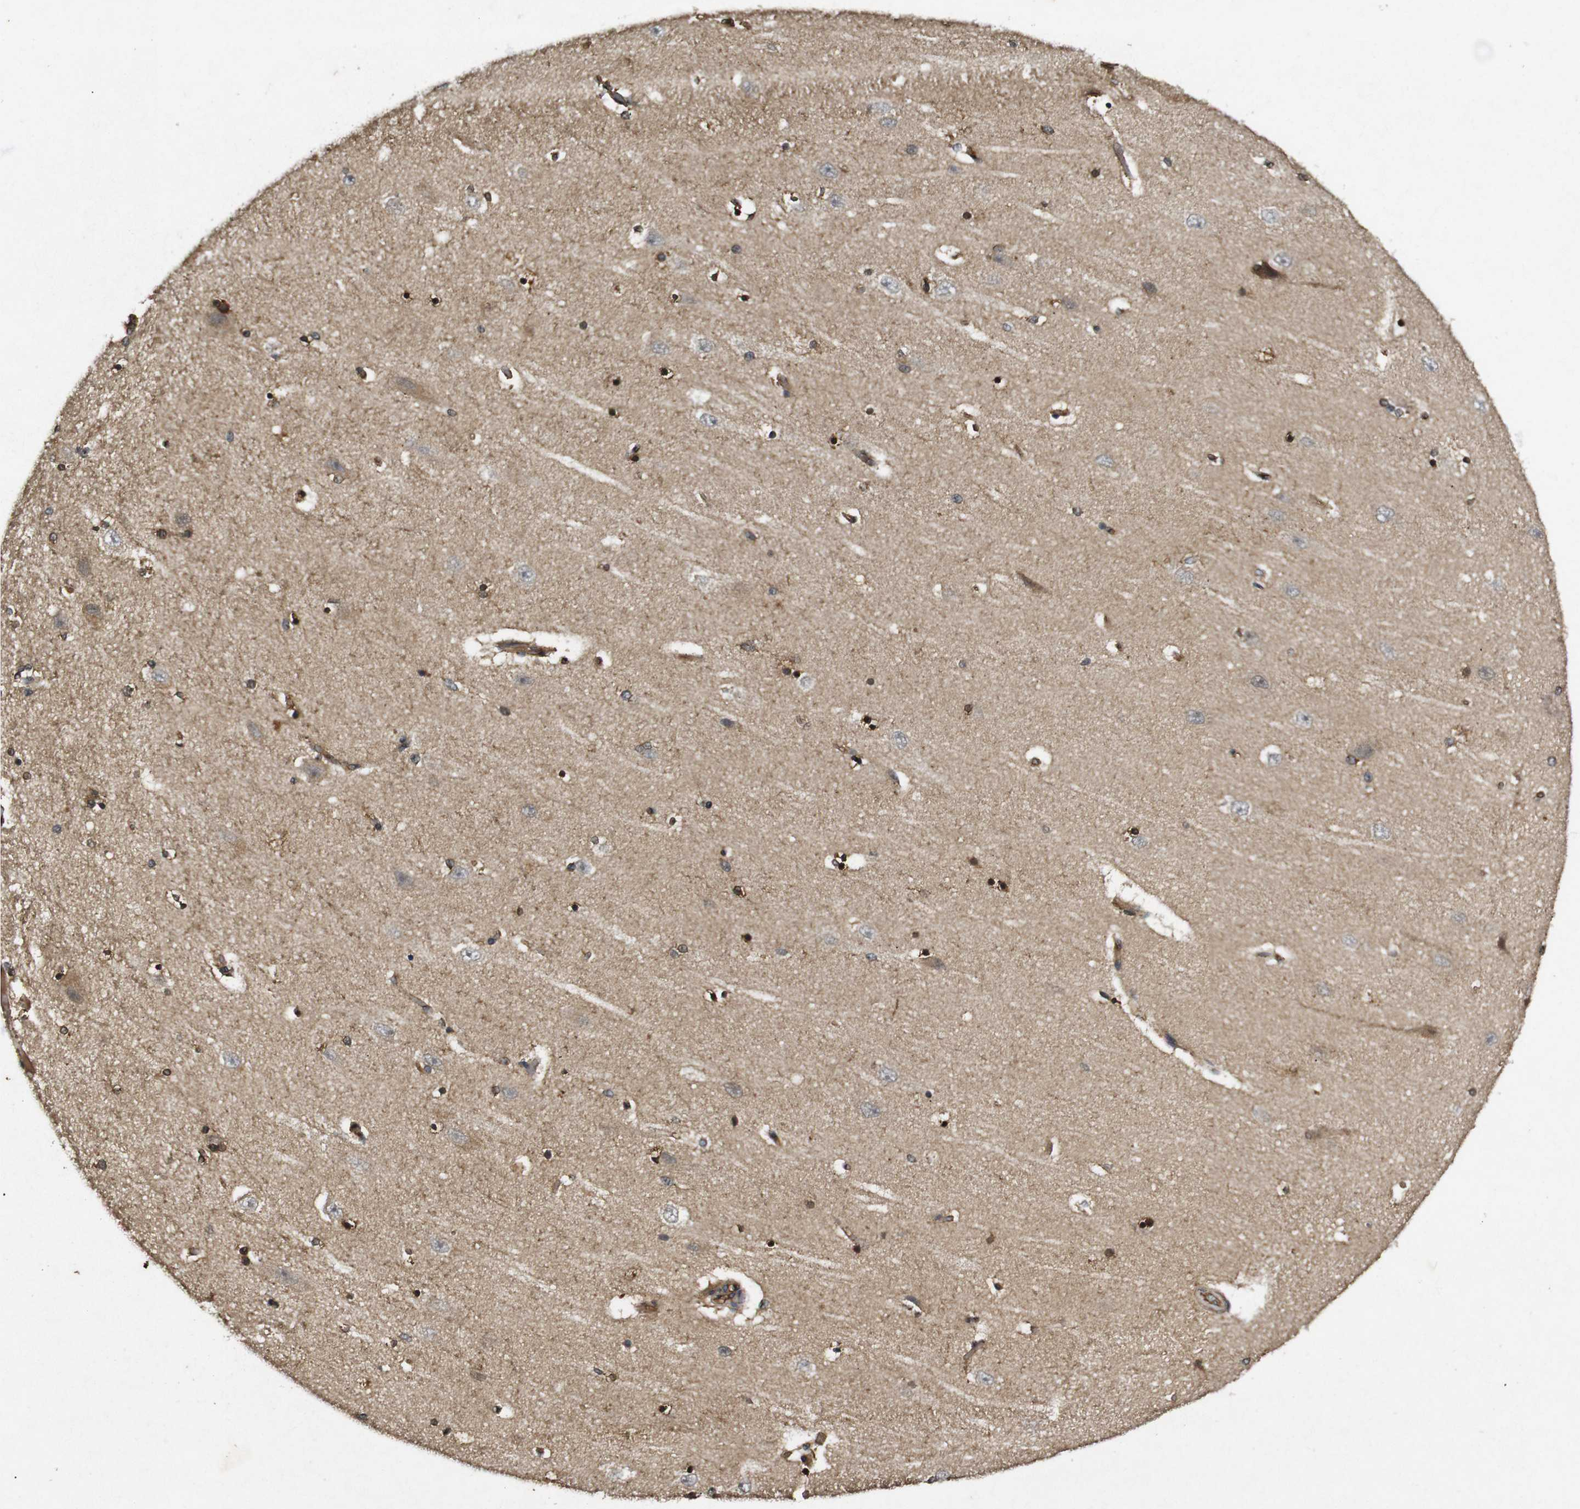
{"staining": {"intensity": "strong", "quantity": "<25%", "location": "cytoplasmic/membranous,nuclear"}, "tissue": "hippocampus", "cell_type": "Glial cells", "image_type": "normal", "snomed": [{"axis": "morphology", "description": "Normal tissue, NOS"}, {"axis": "topography", "description": "Hippocampus"}], "caption": "A brown stain labels strong cytoplasmic/membranous,nuclear expression of a protein in glial cells of unremarkable hippocampus. Immunohistochemistry stains the protein in brown and the nuclei are stained blue.", "gene": "RIPK1", "patient": {"sex": "female", "age": 54}}